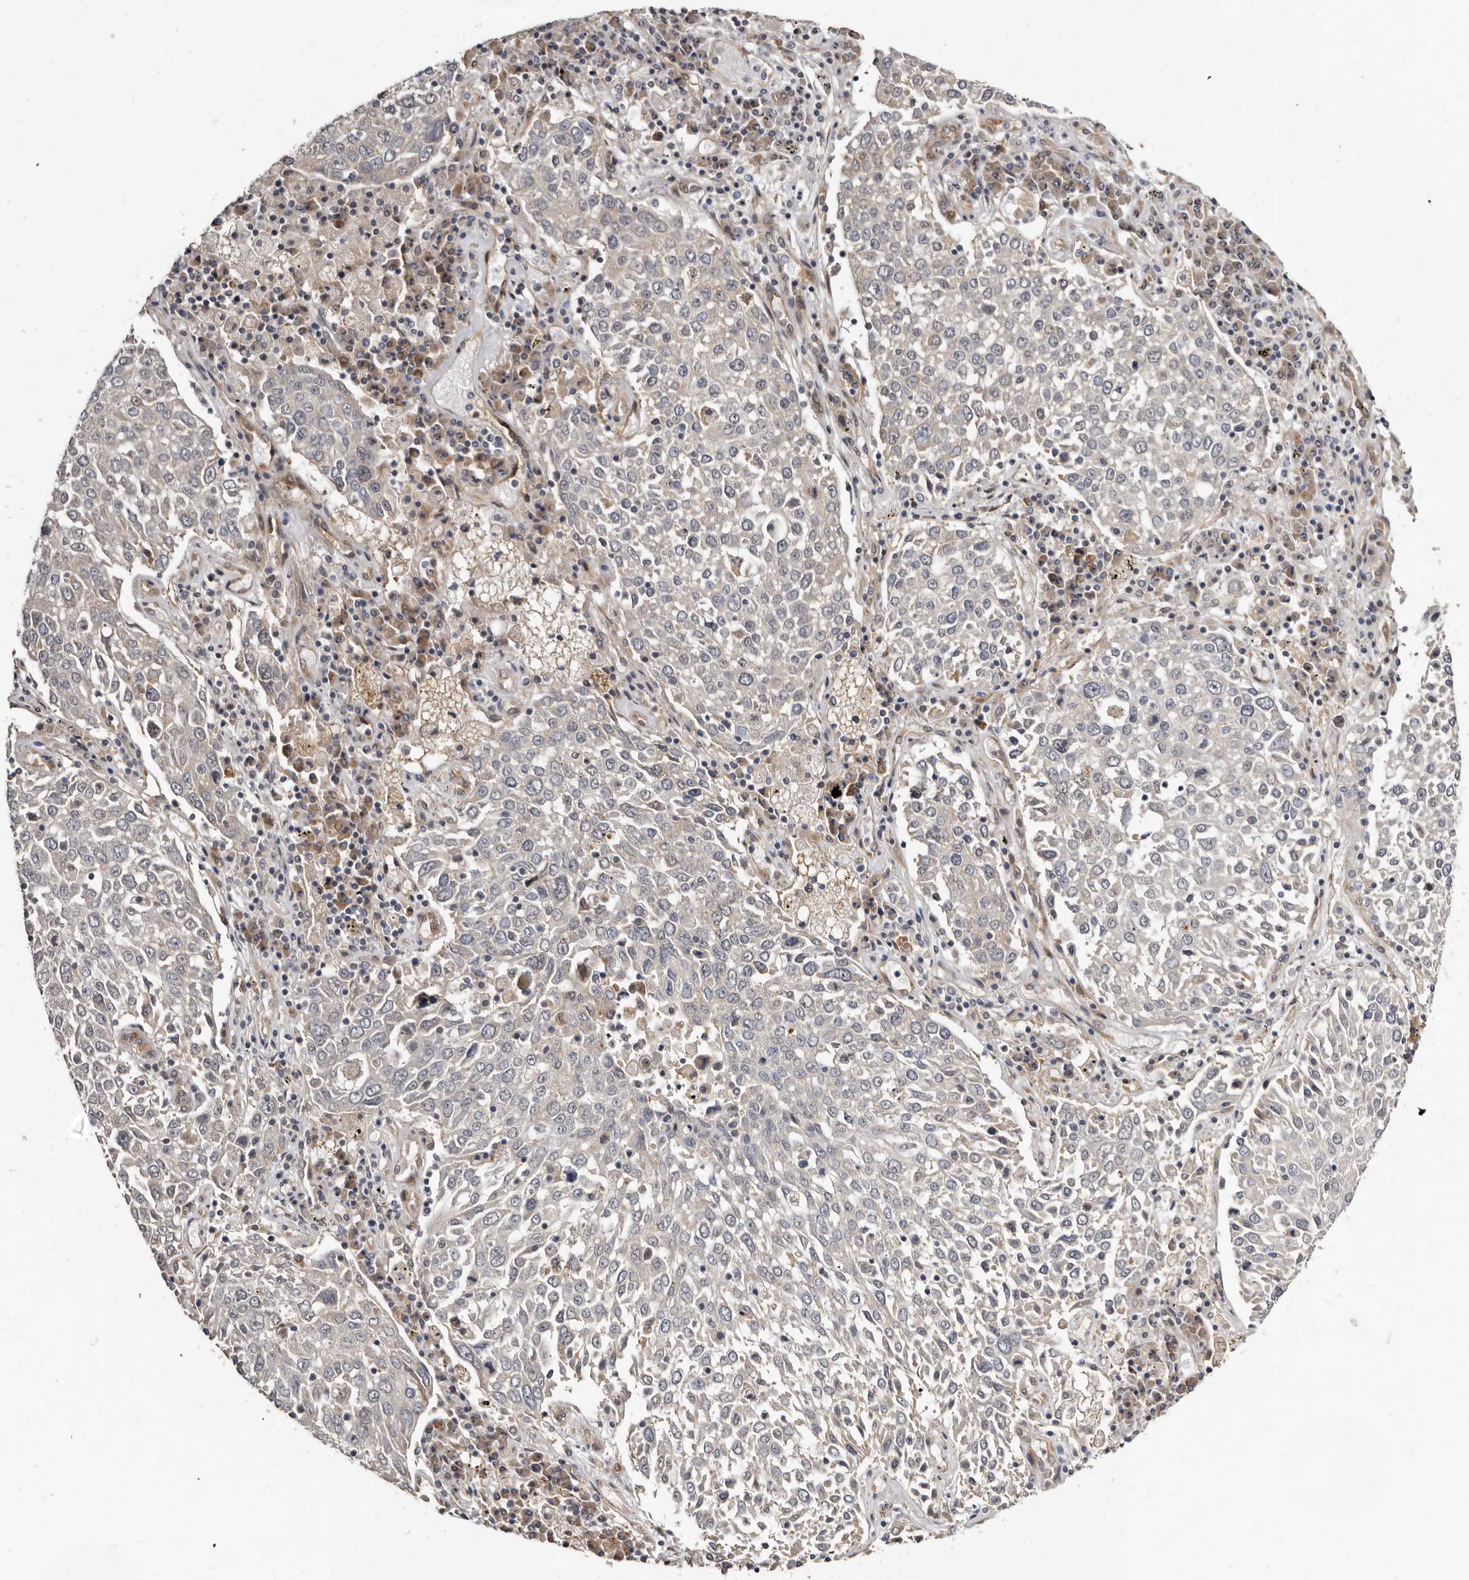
{"staining": {"intensity": "negative", "quantity": "none", "location": "none"}, "tissue": "lung cancer", "cell_type": "Tumor cells", "image_type": "cancer", "snomed": [{"axis": "morphology", "description": "Squamous cell carcinoma, NOS"}, {"axis": "topography", "description": "Lung"}], "caption": "This is a histopathology image of immunohistochemistry (IHC) staining of lung cancer, which shows no staining in tumor cells.", "gene": "SBDS", "patient": {"sex": "male", "age": 65}}